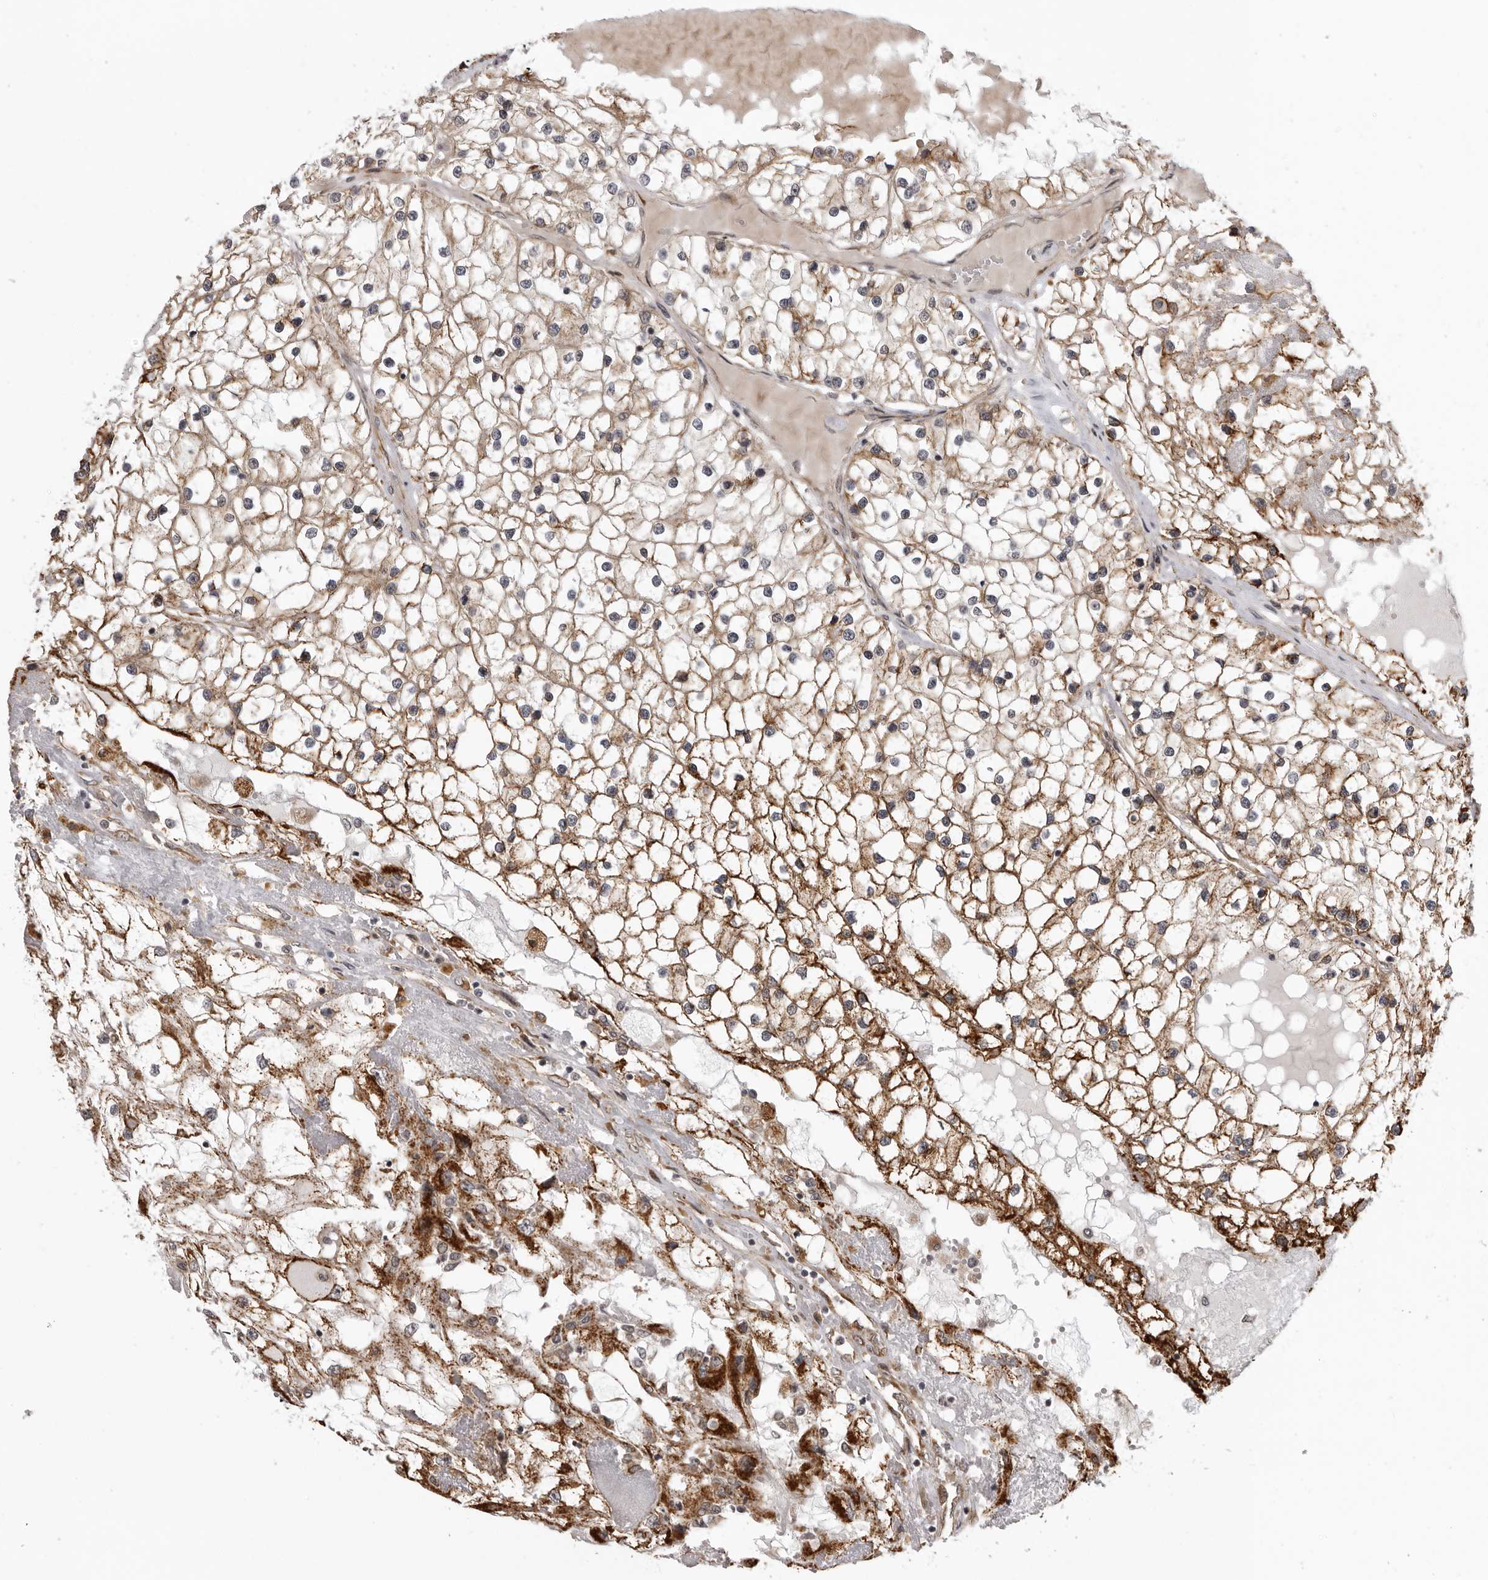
{"staining": {"intensity": "strong", "quantity": "25%-75%", "location": "cytoplasmic/membranous"}, "tissue": "renal cancer", "cell_type": "Tumor cells", "image_type": "cancer", "snomed": [{"axis": "morphology", "description": "Adenocarcinoma, NOS"}, {"axis": "topography", "description": "Kidney"}], "caption": "IHC of human renal cancer (adenocarcinoma) exhibits high levels of strong cytoplasmic/membranous staining in approximately 25%-75% of tumor cells. (Brightfield microscopy of DAB IHC at high magnification).", "gene": "DNAH14", "patient": {"sex": "male", "age": 68}}